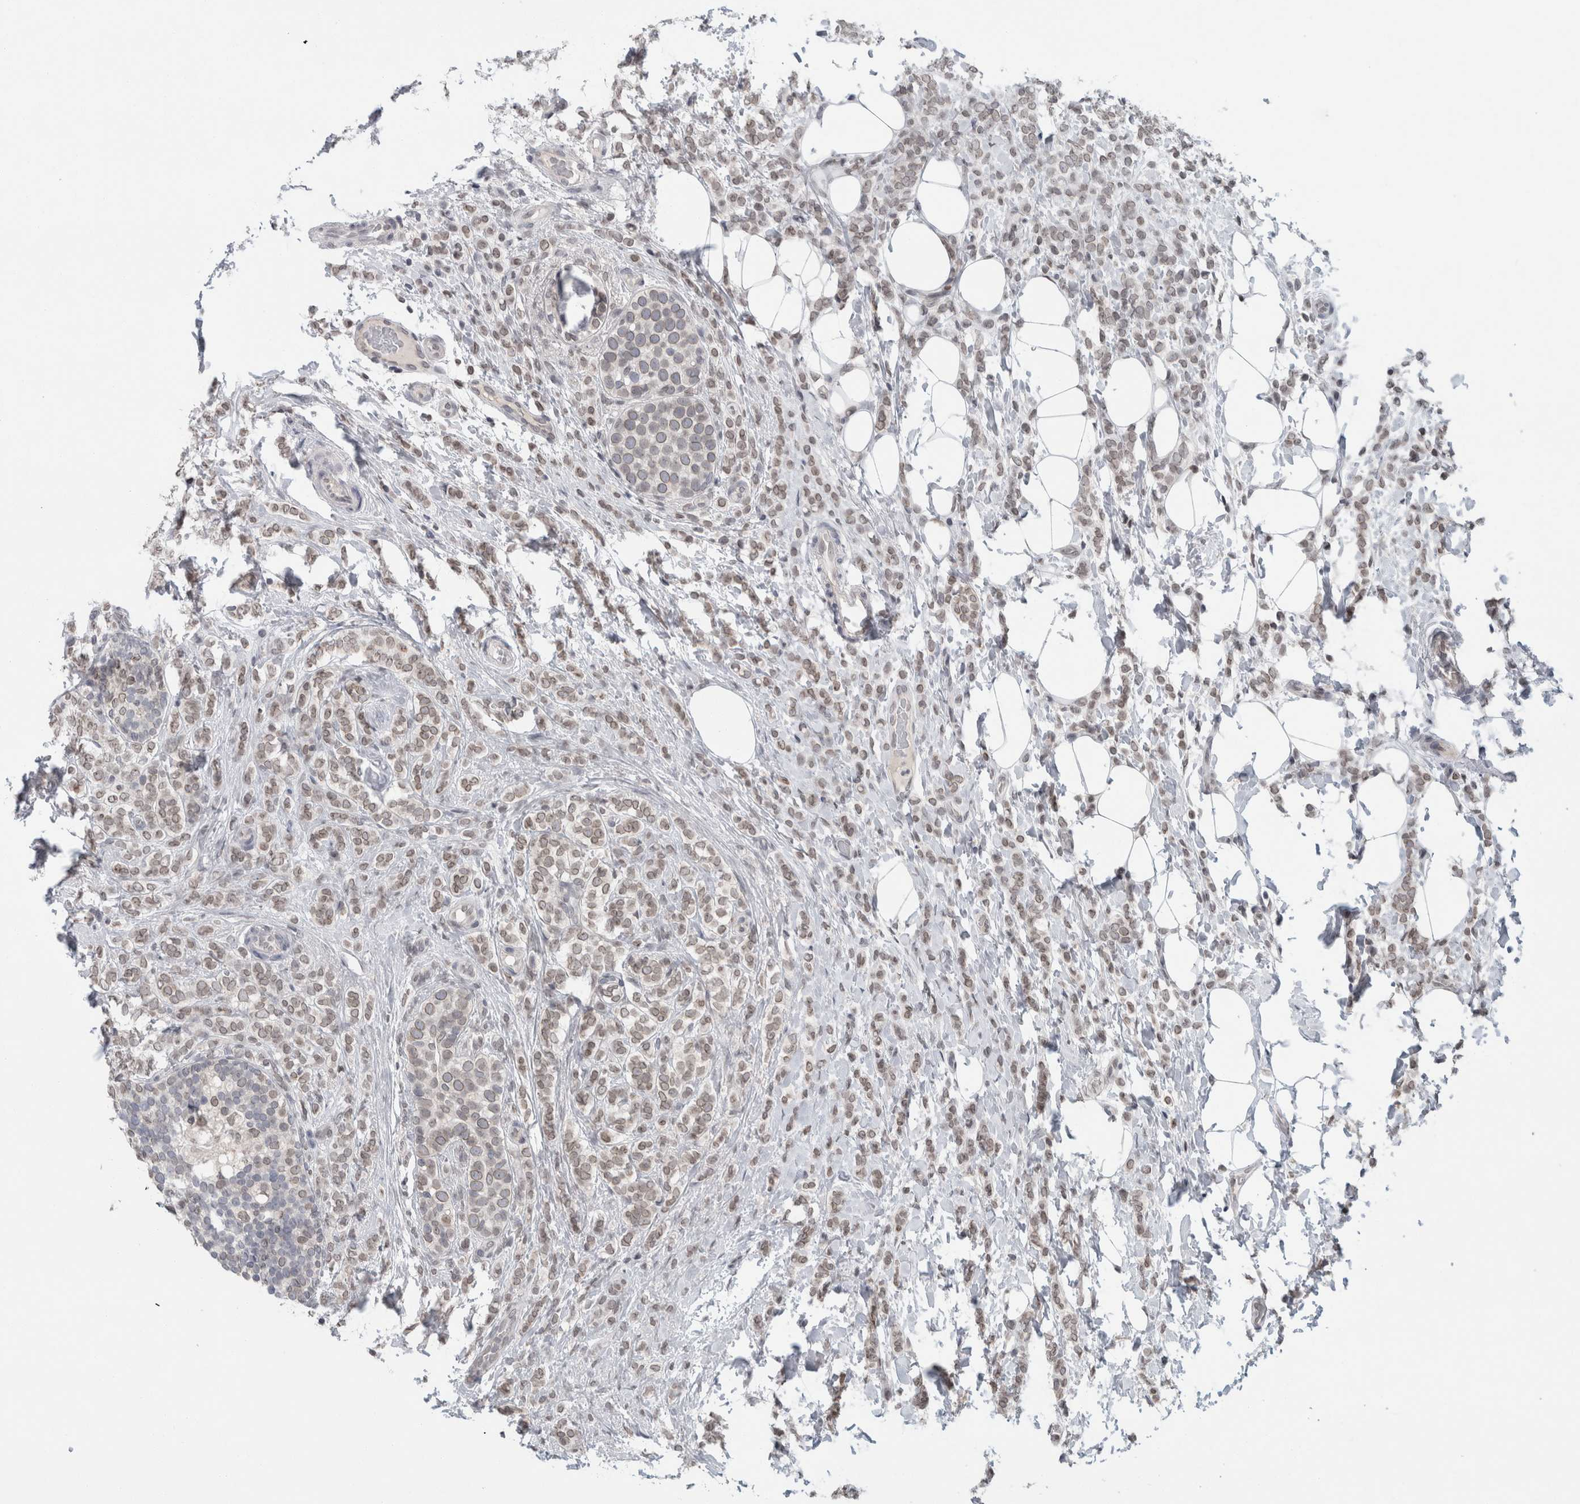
{"staining": {"intensity": "weak", "quantity": ">75%", "location": "cytoplasmic/membranous,nuclear"}, "tissue": "breast cancer", "cell_type": "Tumor cells", "image_type": "cancer", "snomed": [{"axis": "morphology", "description": "Lobular carcinoma"}, {"axis": "topography", "description": "Breast"}], "caption": "The photomicrograph displays a brown stain indicating the presence of a protein in the cytoplasmic/membranous and nuclear of tumor cells in lobular carcinoma (breast).", "gene": "ZNF770", "patient": {"sex": "female", "age": 50}}